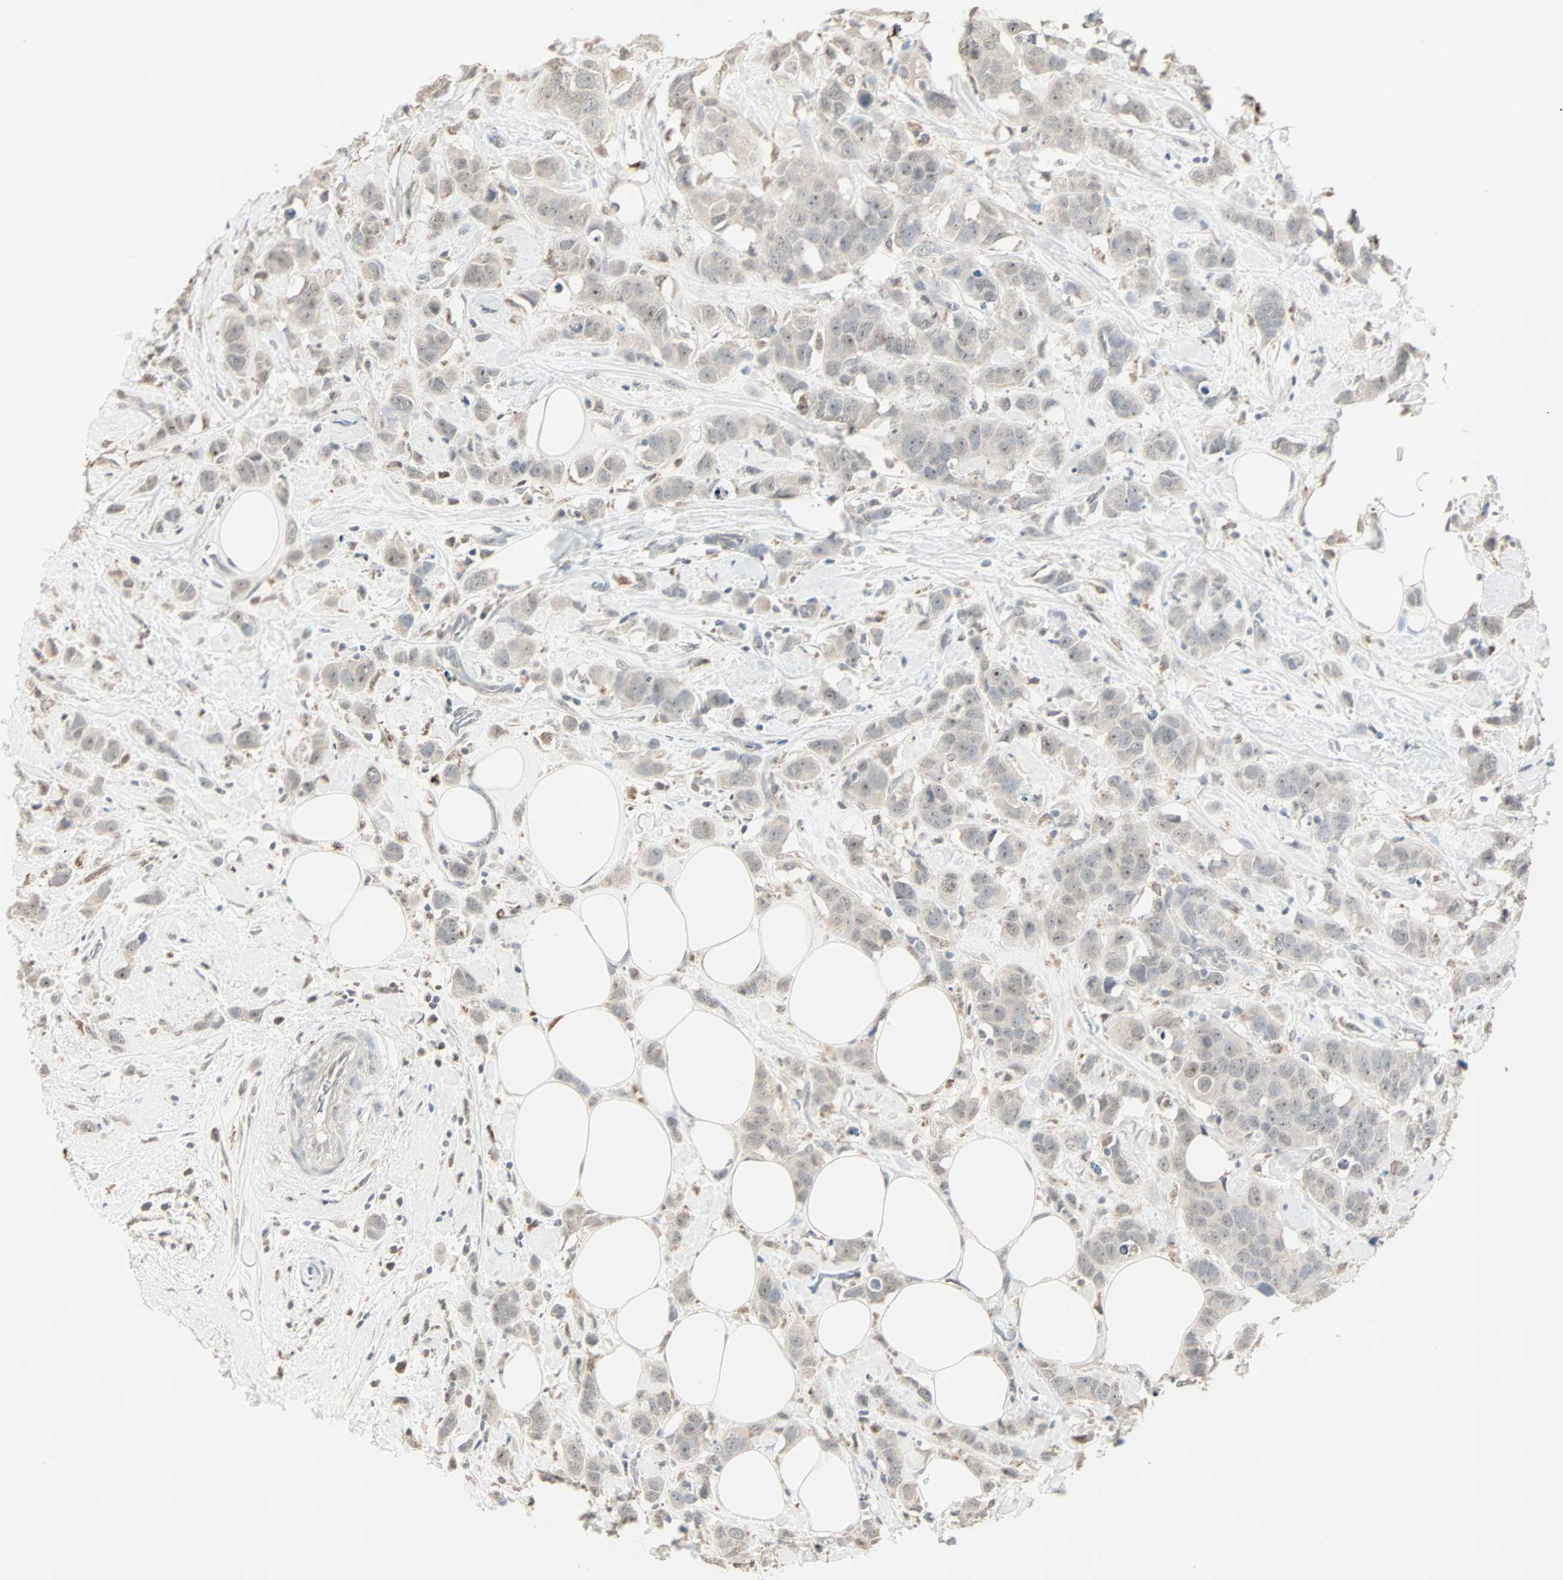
{"staining": {"intensity": "weak", "quantity": ">75%", "location": "cytoplasmic/membranous,nuclear"}, "tissue": "breast cancer", "cell_type": "Tumor cells", "image_type": "cancer", "snomed": [{"axis": "morphology", "description": "Normal tissue, NOS"}, {"axis": "morphology", "description": "Duct carcinoma"}, {"axis": "topography", "description": "Breast"}], "caption": "The histopathology image reveals immunohistochemical staining of intraductal carcinoma (breast). There is weak cytoplasmic/membranous and nuclear expression is present in approximately >75% of tumor cells.", "gene": "KDM4A", "patient": {"sex": "female", "age": 50}}